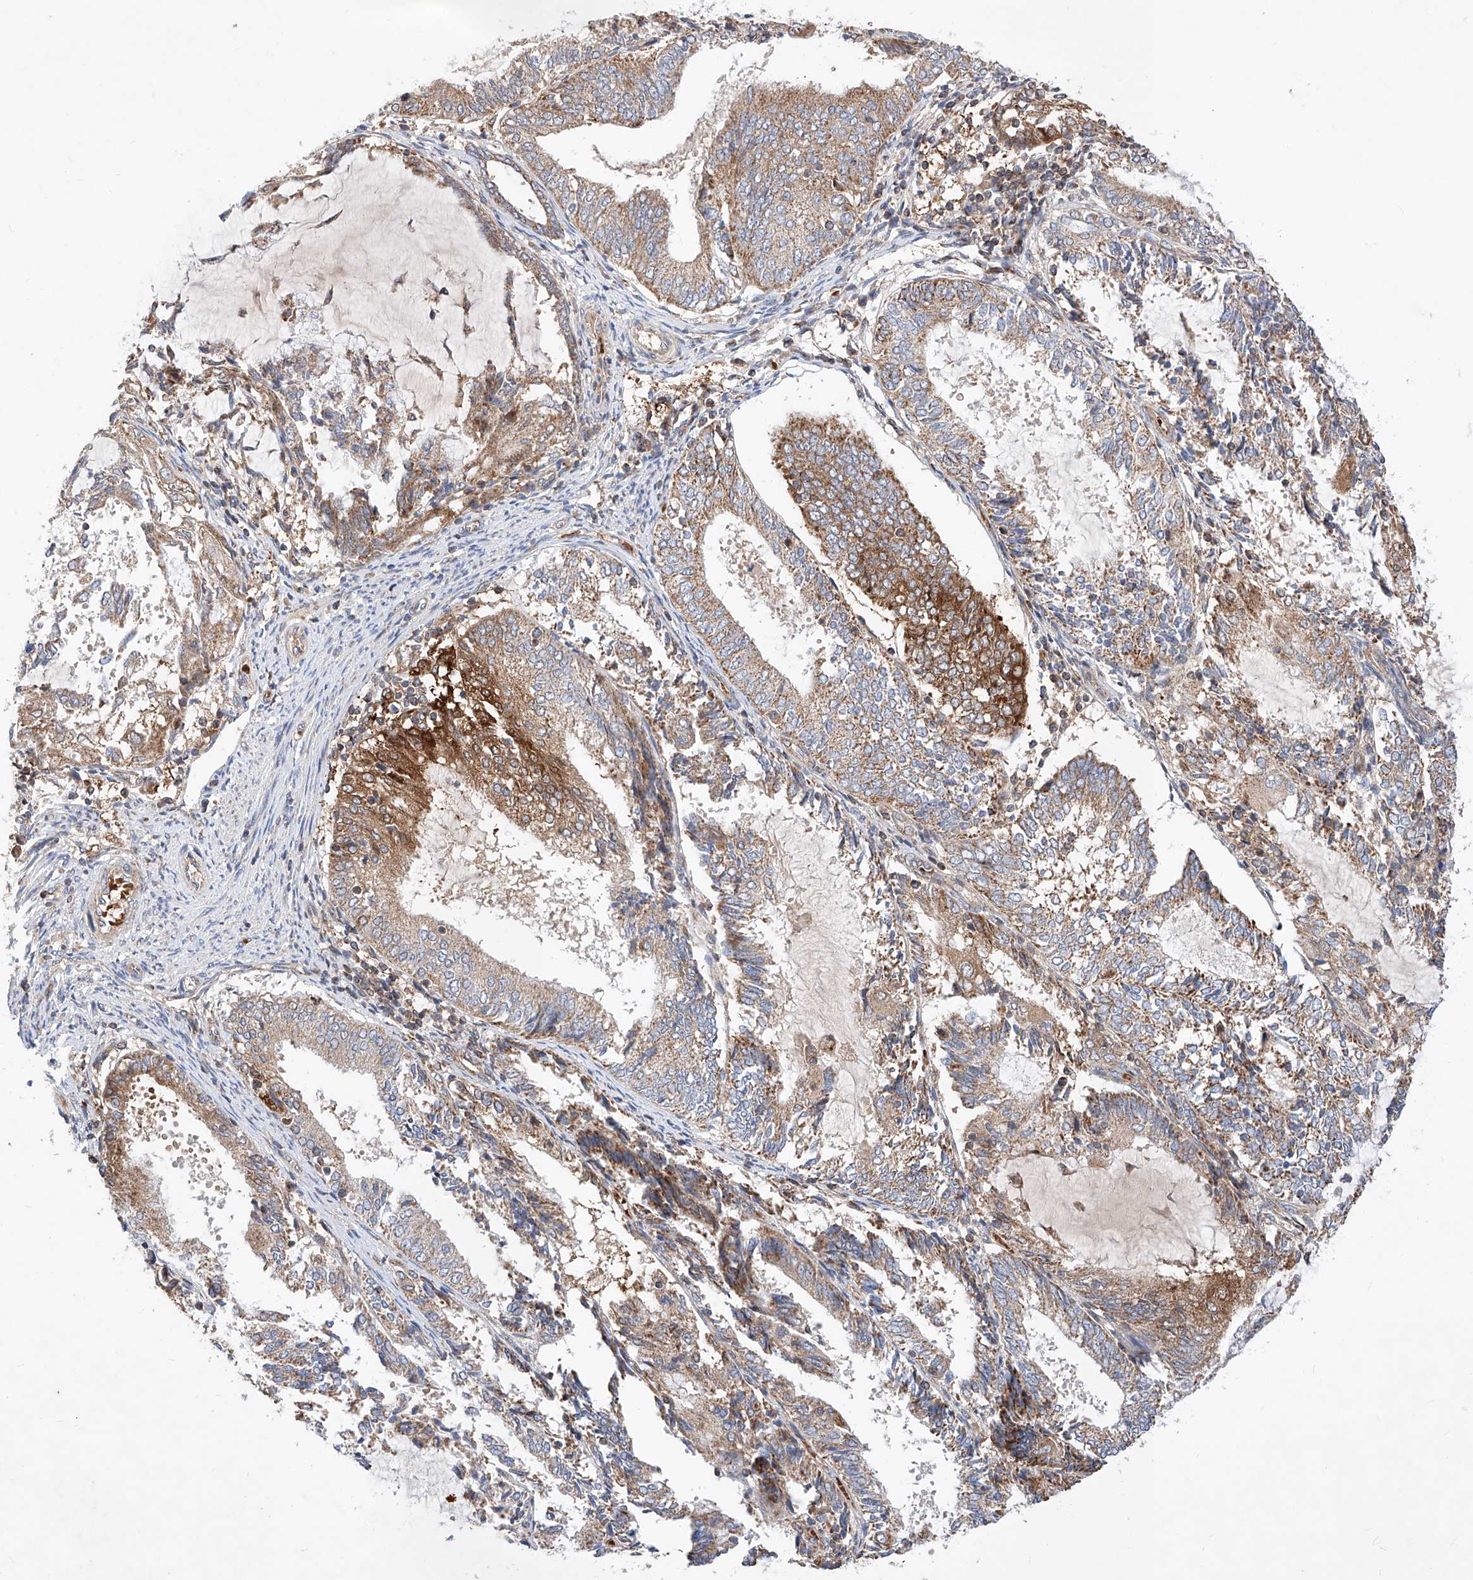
{"staining": {"intensity": "moderate", "quantity": ">75%", "location": "cytoplasmic/membranous"}, "tissue": "endometrial cancer", "cell_type": "Tumor cells", "image_type": "cancer", "snomed": [{"axis": "morphology", "description": "Adenocarcinoma, NOS"}, {"axis": "topography", "description": "Endometrium"}], "caption": "Immunohistochemical staining of endometrial cancer exhibits medium levels of moderate cytoplasmic/membranous protein staining in approximately >75% of tumor cells.", "gene": "NR1D1", "patient": {"sex": "female", "age": 81}}